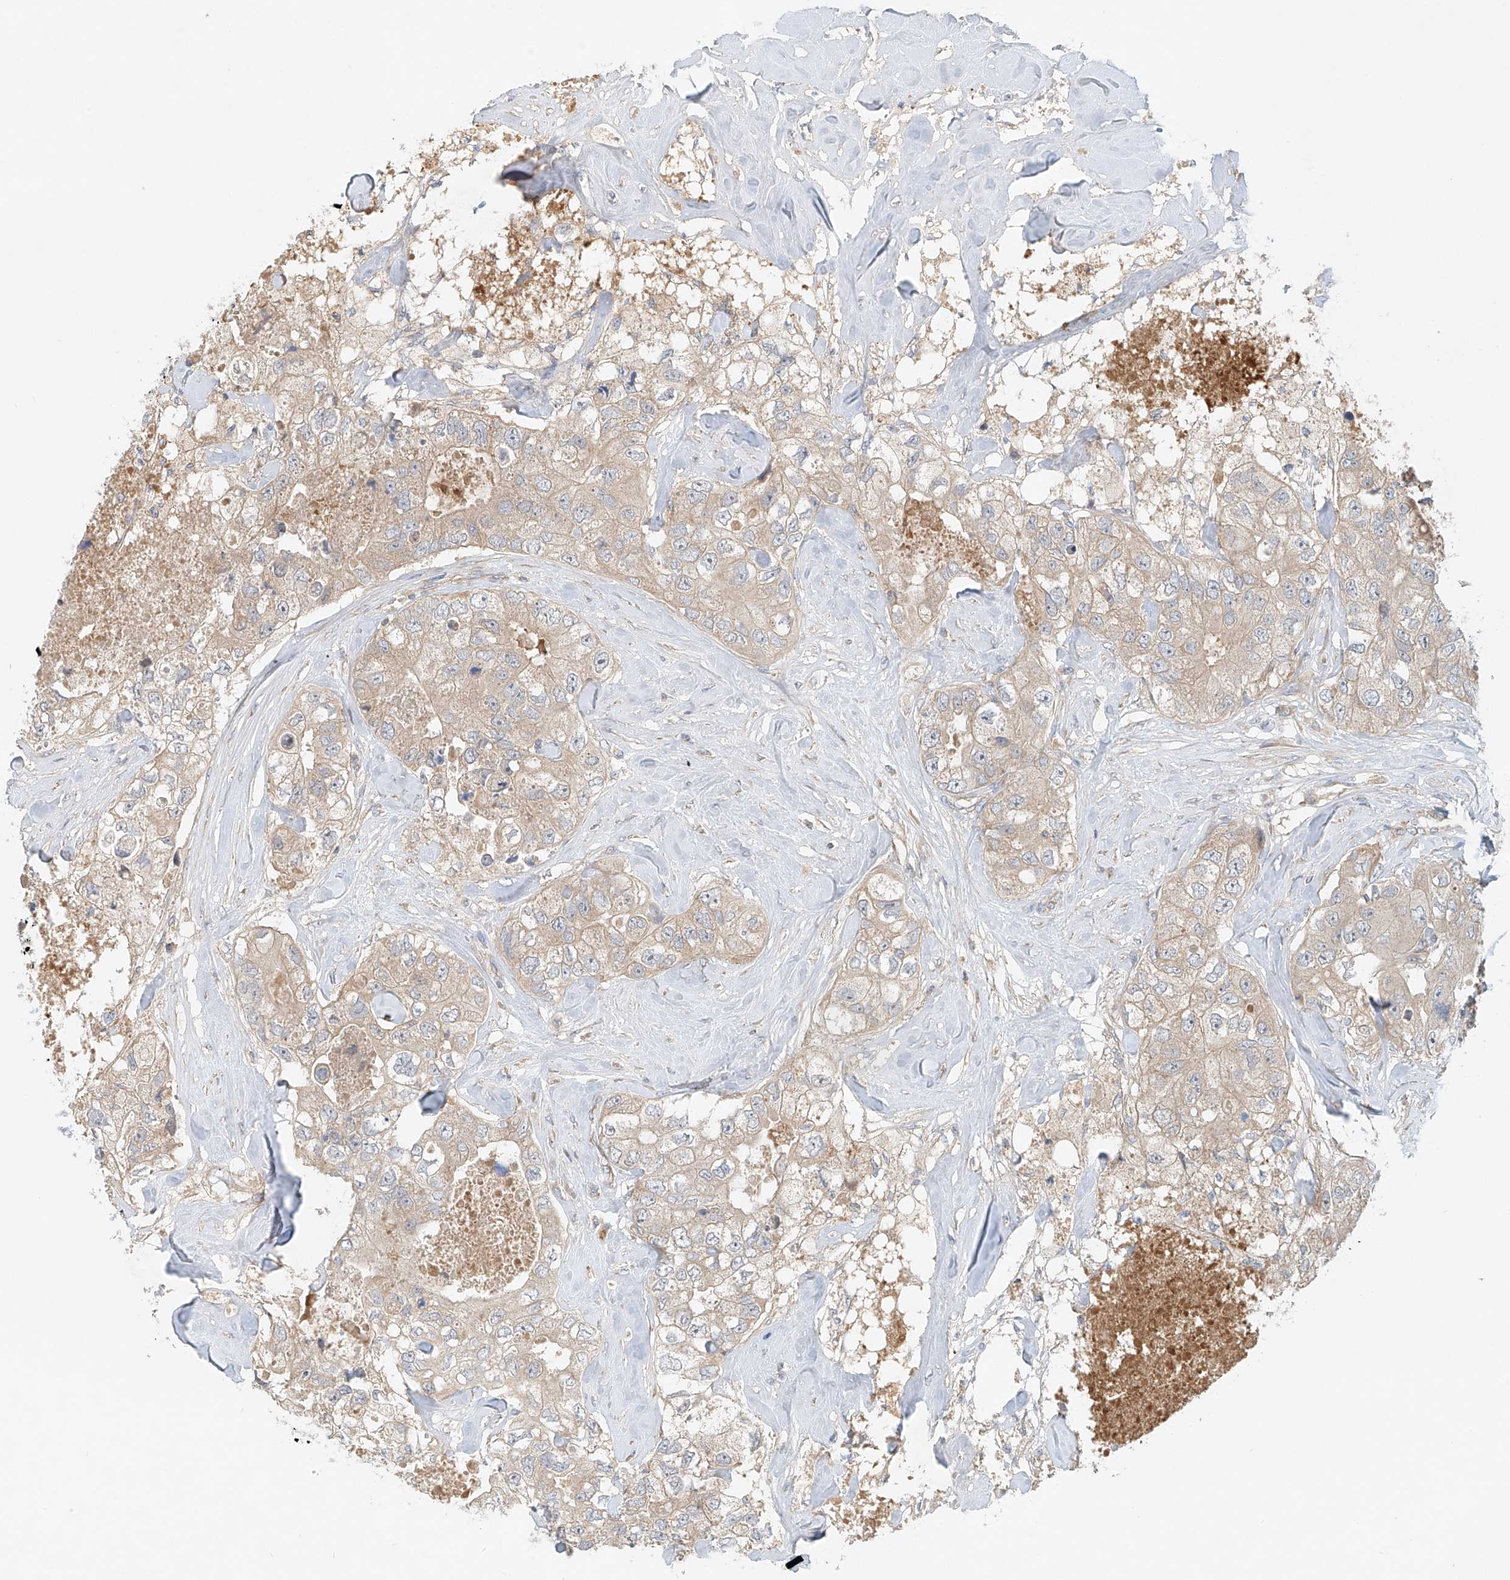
{"staining": {"intensity": "weak", "quantity": "<25%", "location": "cytoplasmic/membranous"}, "tissue": "breast cancer", "cell_type": "Tumor cells", "image_type": "cancer", "snomed": [{"axis": "morphology", "description": "Duct carcinoma"}, {"axis": "topography", "description": "Breast"}], "caption": "Tumor cells are negative for protein expression in human intraductal carcinoma (breast). Nuclei are stained in blue.", "gene": "LYRM9", "patient": {"sex": "female", "age": 62}}